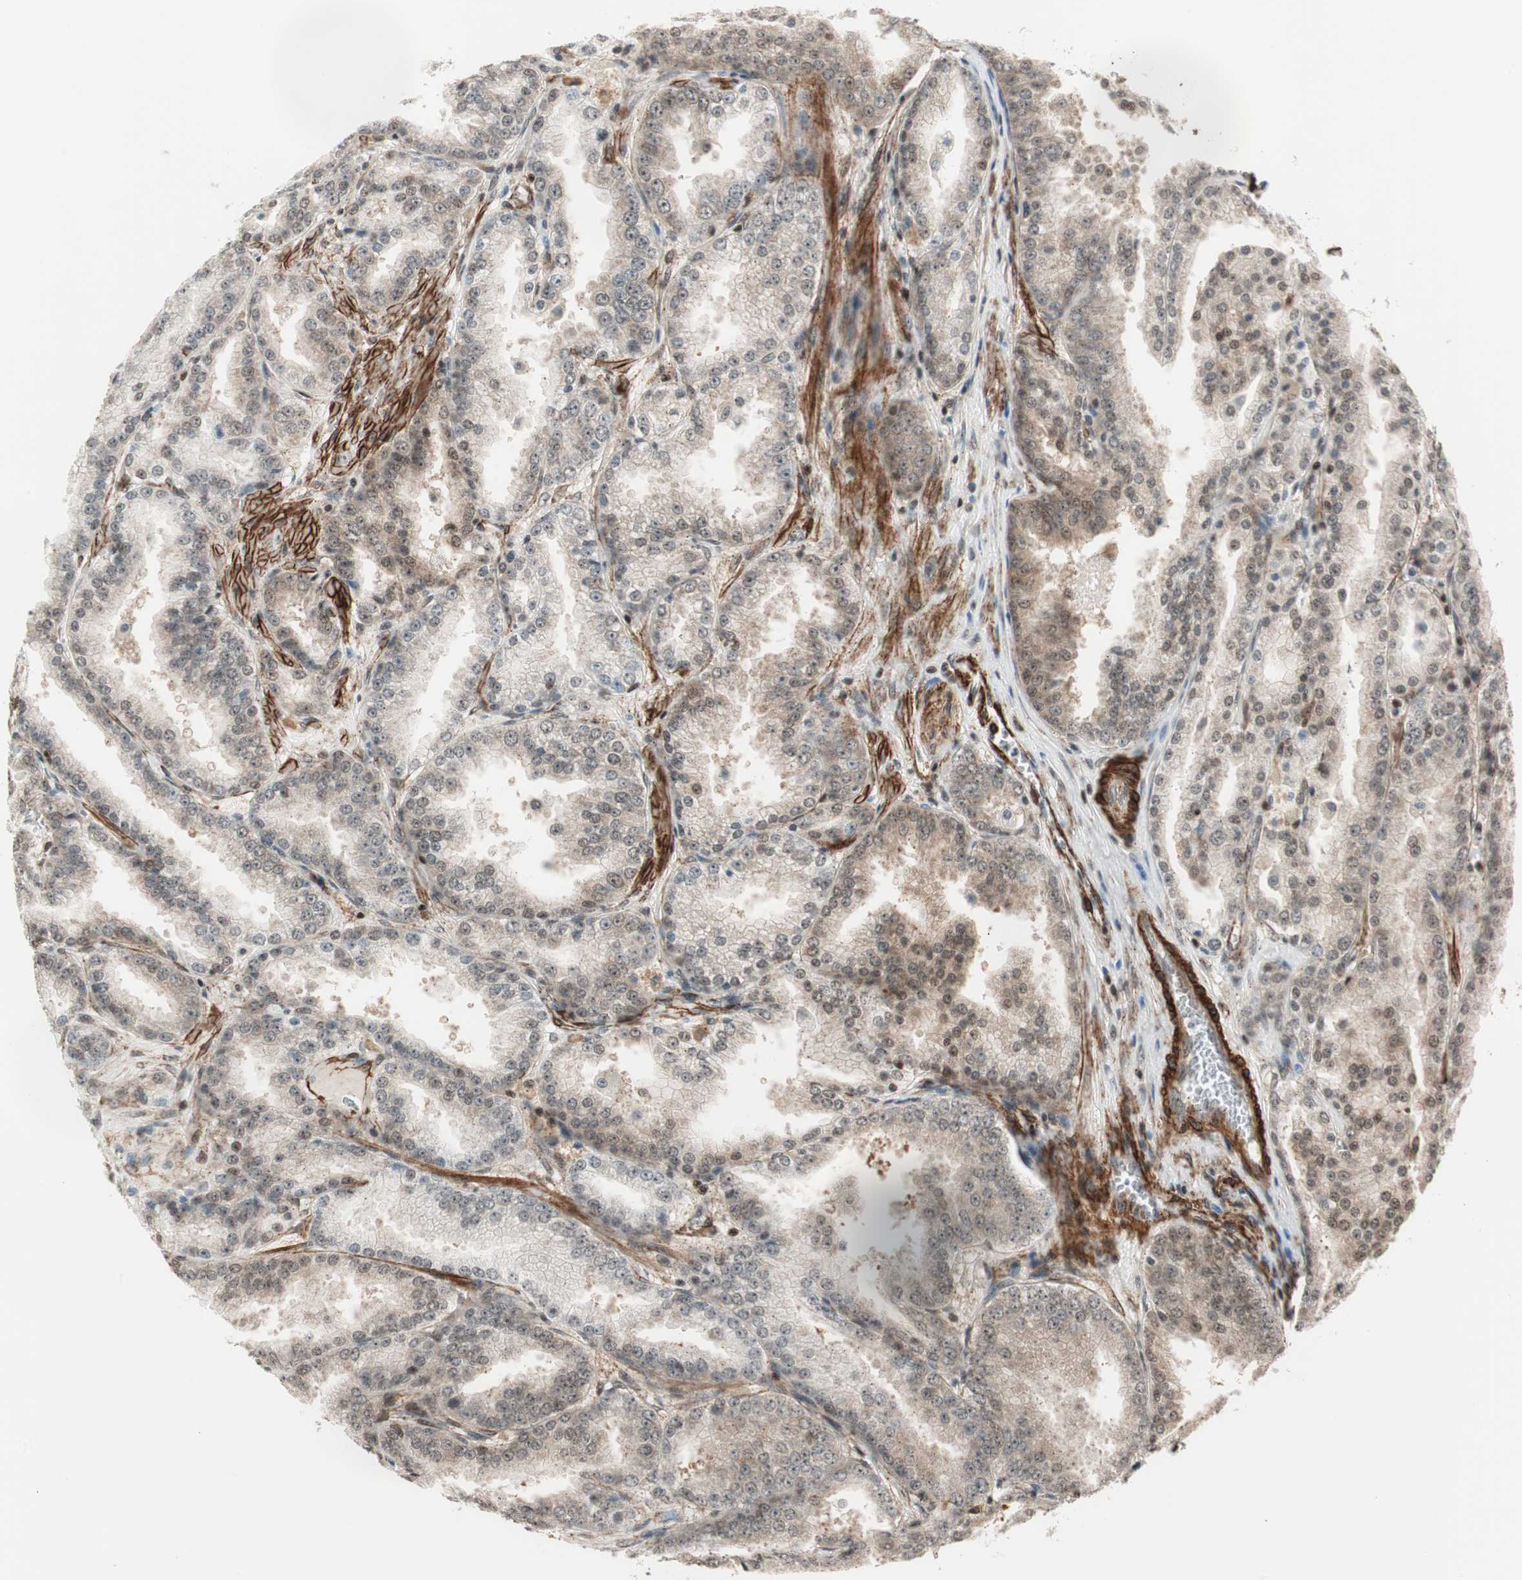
{"staining": {"intensity": "weak", "quantity": ">75%", "location": "cytoplasmic/membranous,nuclear"}, "tissue": "prostate cancer", "cell_type": "Tumor cells", "image_type": "cancer", "snomed": [{"axis": "morphology", "description": "Adenocarcinoma, High grade"}, {"axis": "topography", "description": "Prostate"}], "caption": "Protein expression analysis of human adenocarcinoma (high-grade) (prostate) reveals weak cytoplasmic/membranous and nuclear staining in approximately >75% of tumor cells.", "gene": "CDK19", "patient": {"sex": "male", "age": 61}}